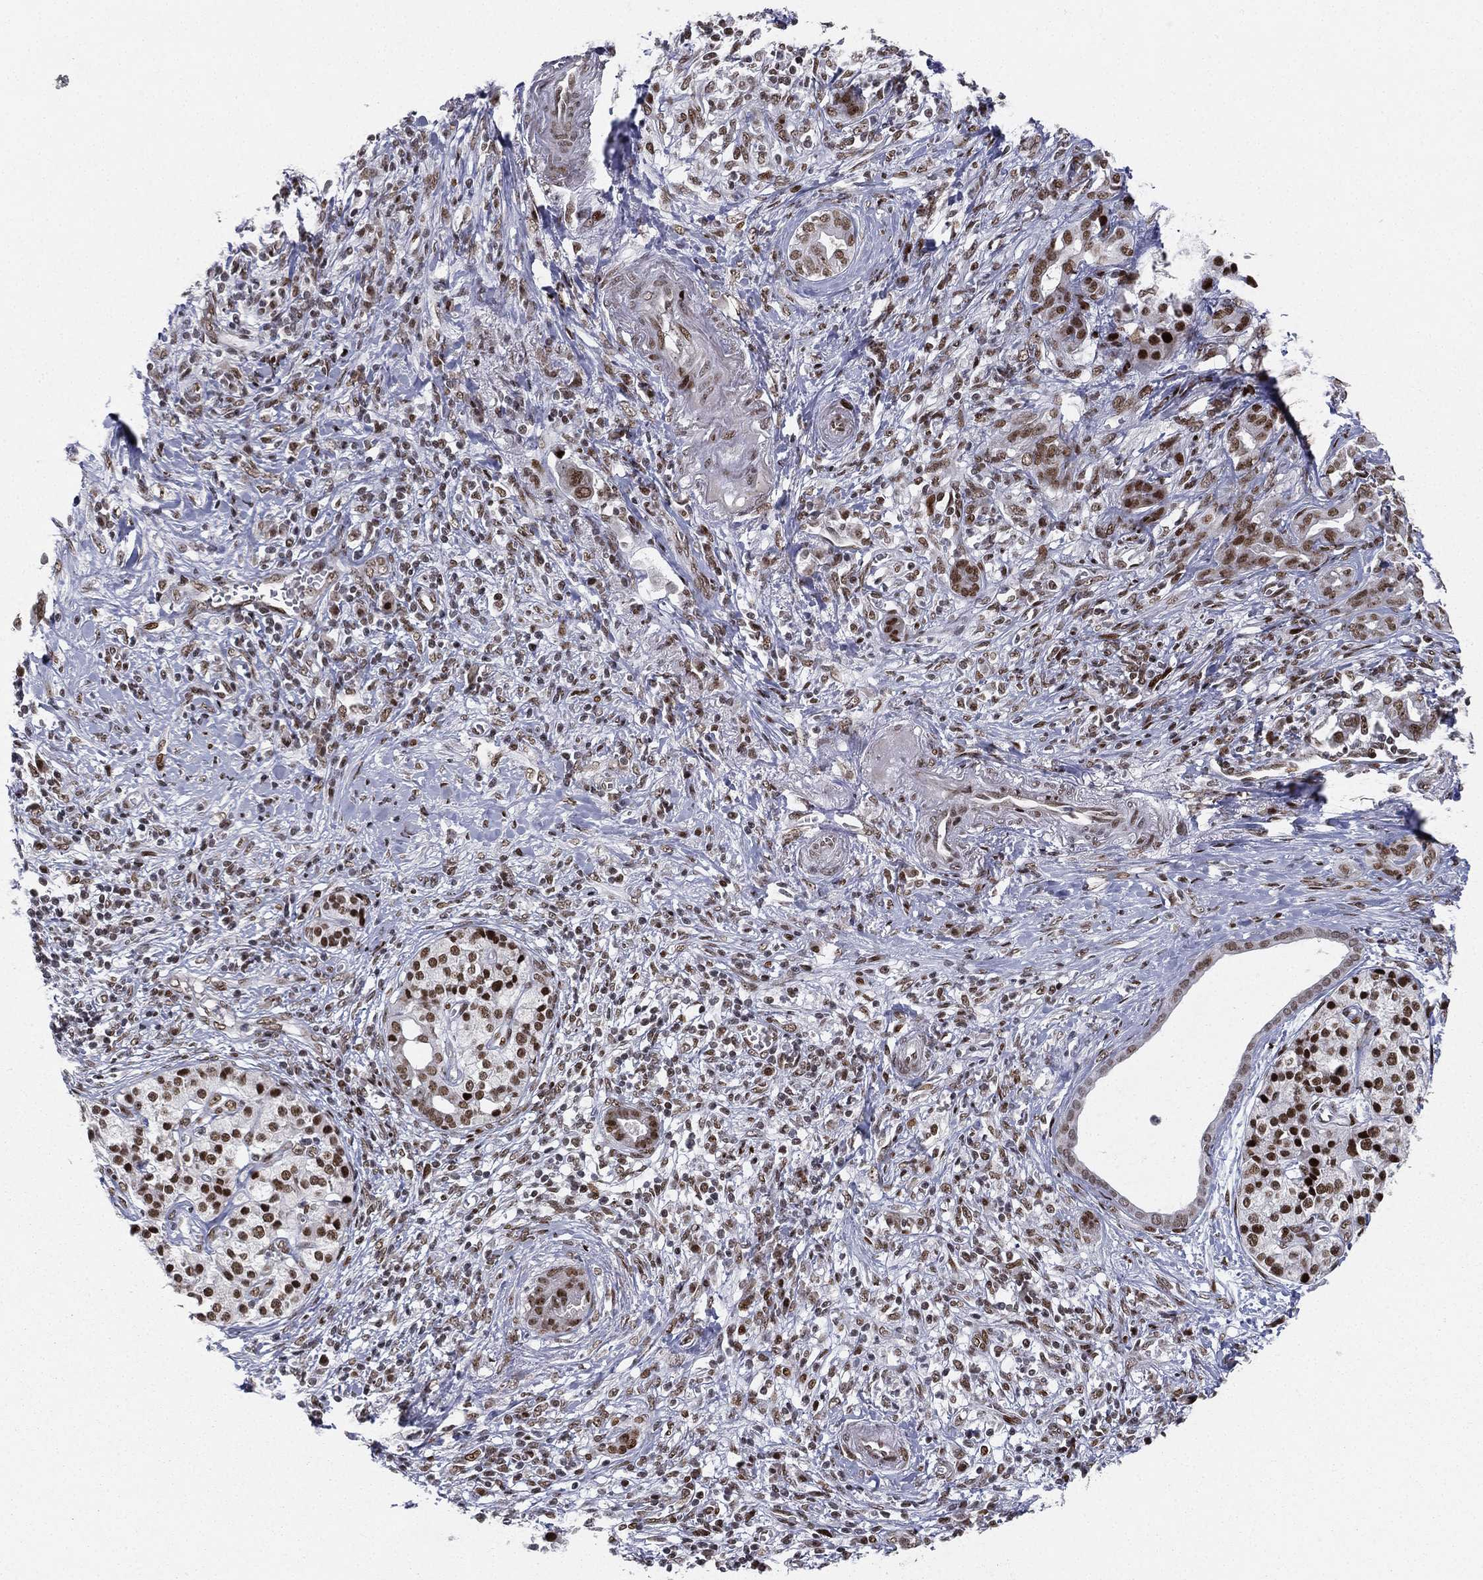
{"staining": {"intensity": "strong", "quantity": "25%-75%", "location": "nuclear"}, "tissue": "pancreatic cancer", "cell_type": "Tumor cells", "image_type": "cancer", "snomed": [{"axis": "morphology", "description": "Adenocarcinoma, NOS"}, {"axis": "topography", "description": "Pancreas"}], "caption": "DAB (3,3'-diaminobenzidine) immunohistochemical staining of pancreatic cancer (adenocarcinoma) reveals strong nuclear protein expression in approximately 25%-75% of tumor cells. (brown staining indicates protein expression, while blue staining denotes nuclei).", "gene": "RTF1", "patient": {"sex": "male", "age": 61}}